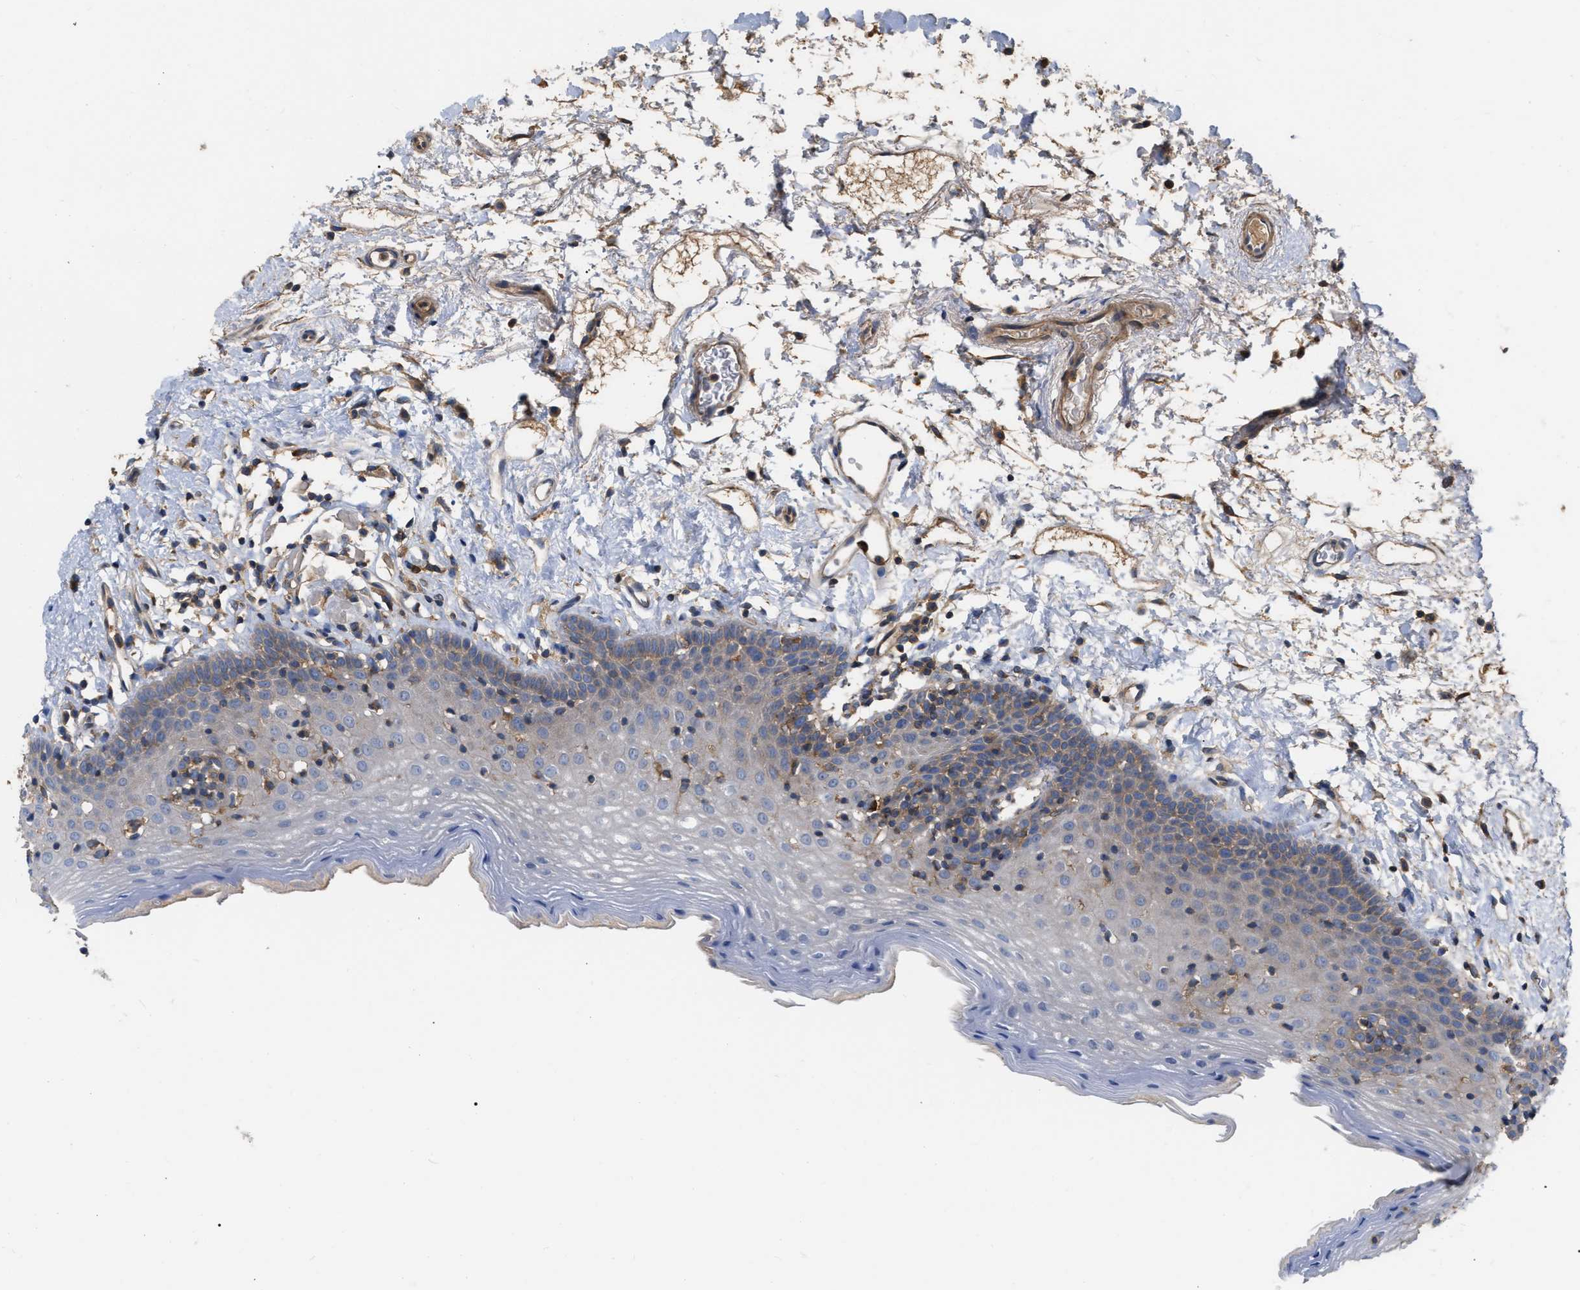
{"staining": {"intensity": "weak", "quantity": "<25%", "location": "cytoplasmic/membranous"}, "tissue": "oral mucosa", "cell_type": "Squamous epithelial cells", "image_type": "normal", "snomed": [{"axis": "morphology", "description": "Normal tissue, NOS"}, {"axis": "topography", "description": "Skeletal muscle"}, {"axis": "topography", "description": "Oral tissue"}], "caption": "Immunohistochemistry (IHC) image of benign oral mucosa stained for a protein (brown), which exhibits no positivity in squamous epithelial cells. The staining is performed using DAB (3,3'-diaminobenzidine) brown chromogen with nuclei counter-stained in using hematoxylin.", "gene": "RABEP1", "patient": {"sex": "male", "age": 58}}